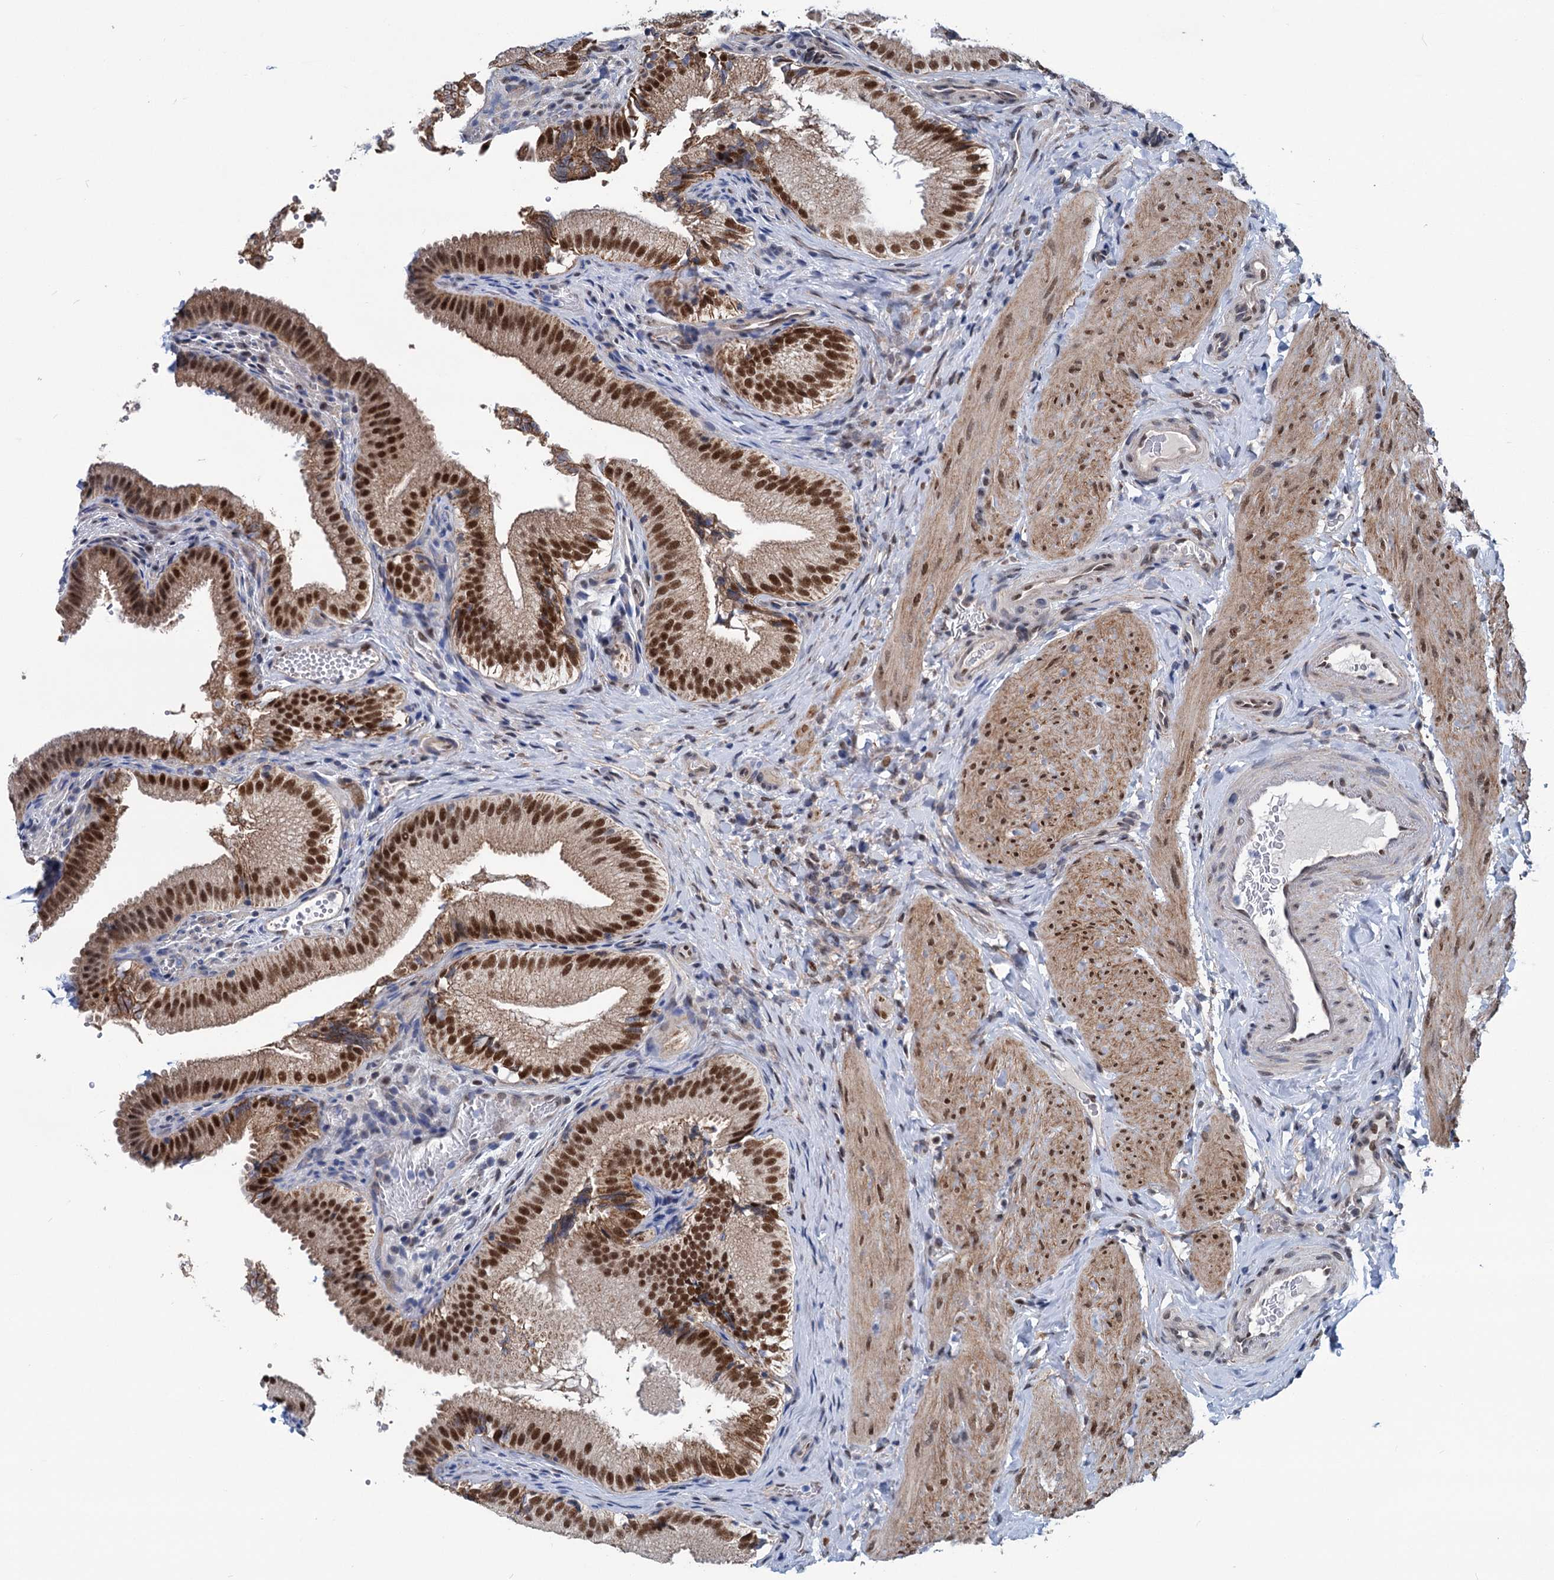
{"staining": {"intensity": "moderate", "quantity": ">75%", "location": "cytoplasmic/membranous,nuclear"}, "tissue": "gallbladder", "cell_type": "Glandular cells", "image_type": "normal", "snomed": [{"axis": "morphology", "description": "Normal tissue, NOS"}, {"axis": "topography", "description": "Gallbladder"}], "caption": "Benign gallbladder was stained to show a protein in brown. There is medium levels of moderate cytoplasmic/membranous,nuclear positivity in about >75% of glandular cells. (DAB = brown stain, brightfield microscopy at high magnification).", "gene": "MORN3", "patient": {"sex": "female", "age": 30}}